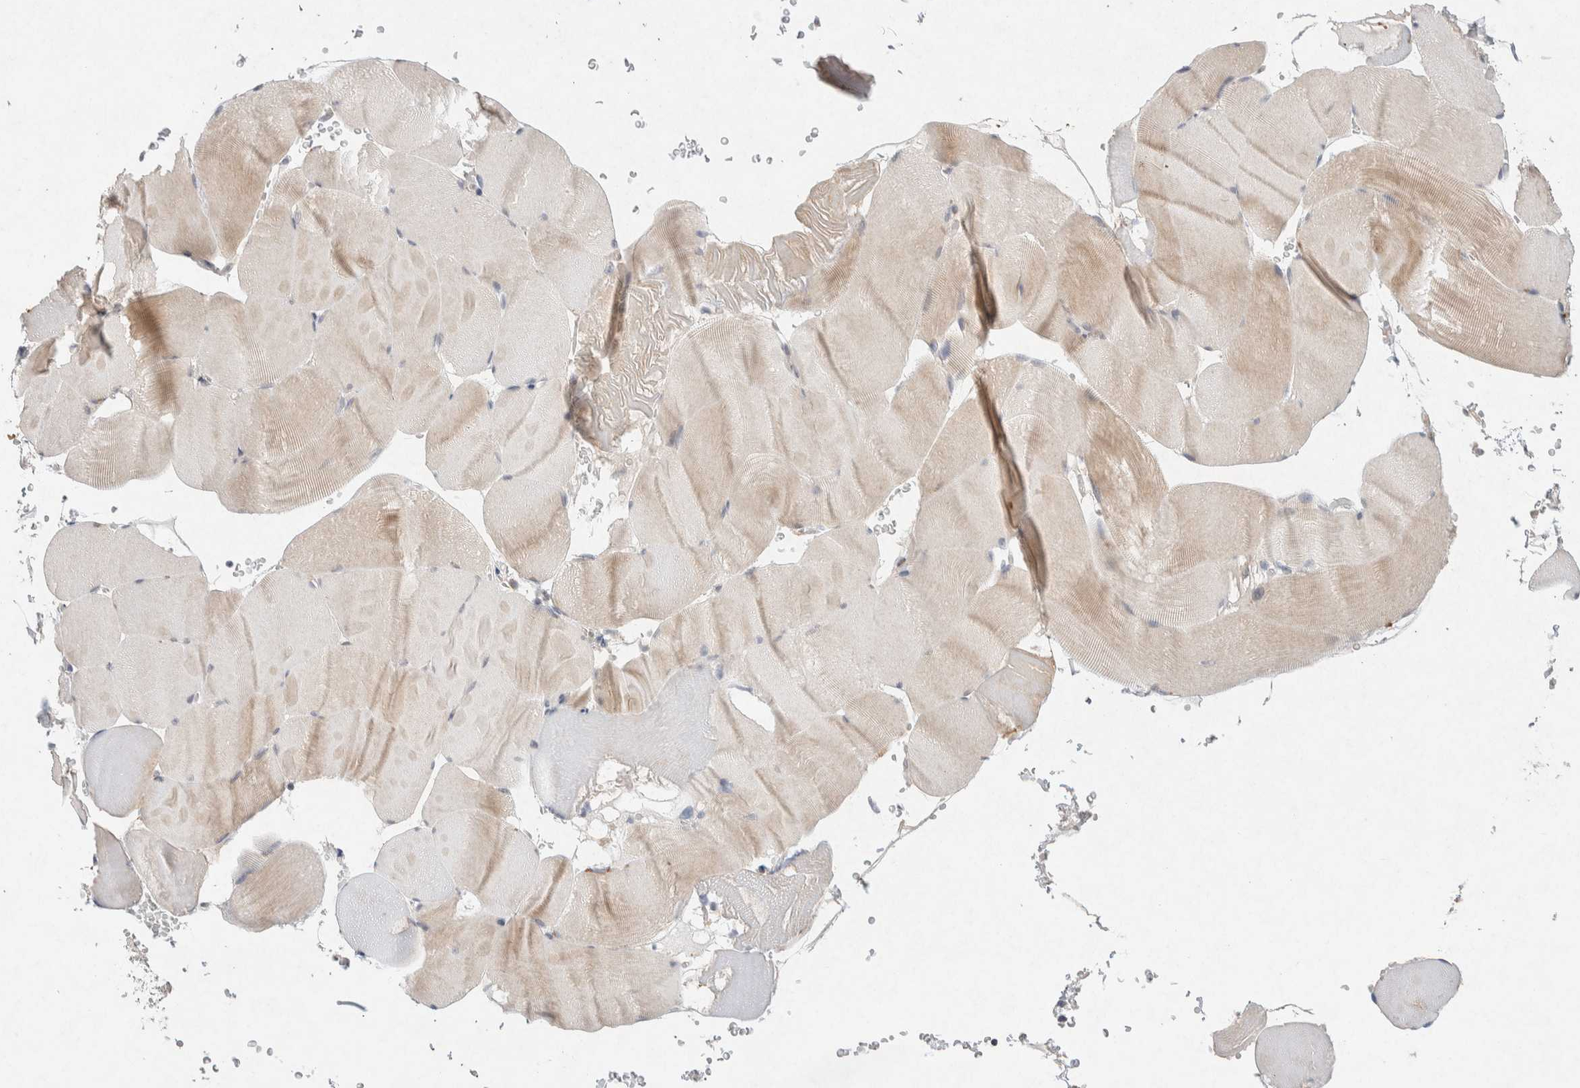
{"staining": {"intensity": "weak", "quantity": "<25%", "location": "cytoplasmic/membranous"}, "tissue": "skeletal muscle", "cell_type": "Myocytes", "image_type": "normal", "snomed": [{"axis": "morphology", "description": "Normal tissue, NOS"}, {"axis": "topography", "description": "Skeletal muscle"}], "caption": "High power microscopy photomicrograph of an immunohistochemistry (IHC) image of benign skeletal muscle, revealing no significant positivity in myocytes.", "gene": "CMTM4", "patient": {"sex": "male", "age": 62}}